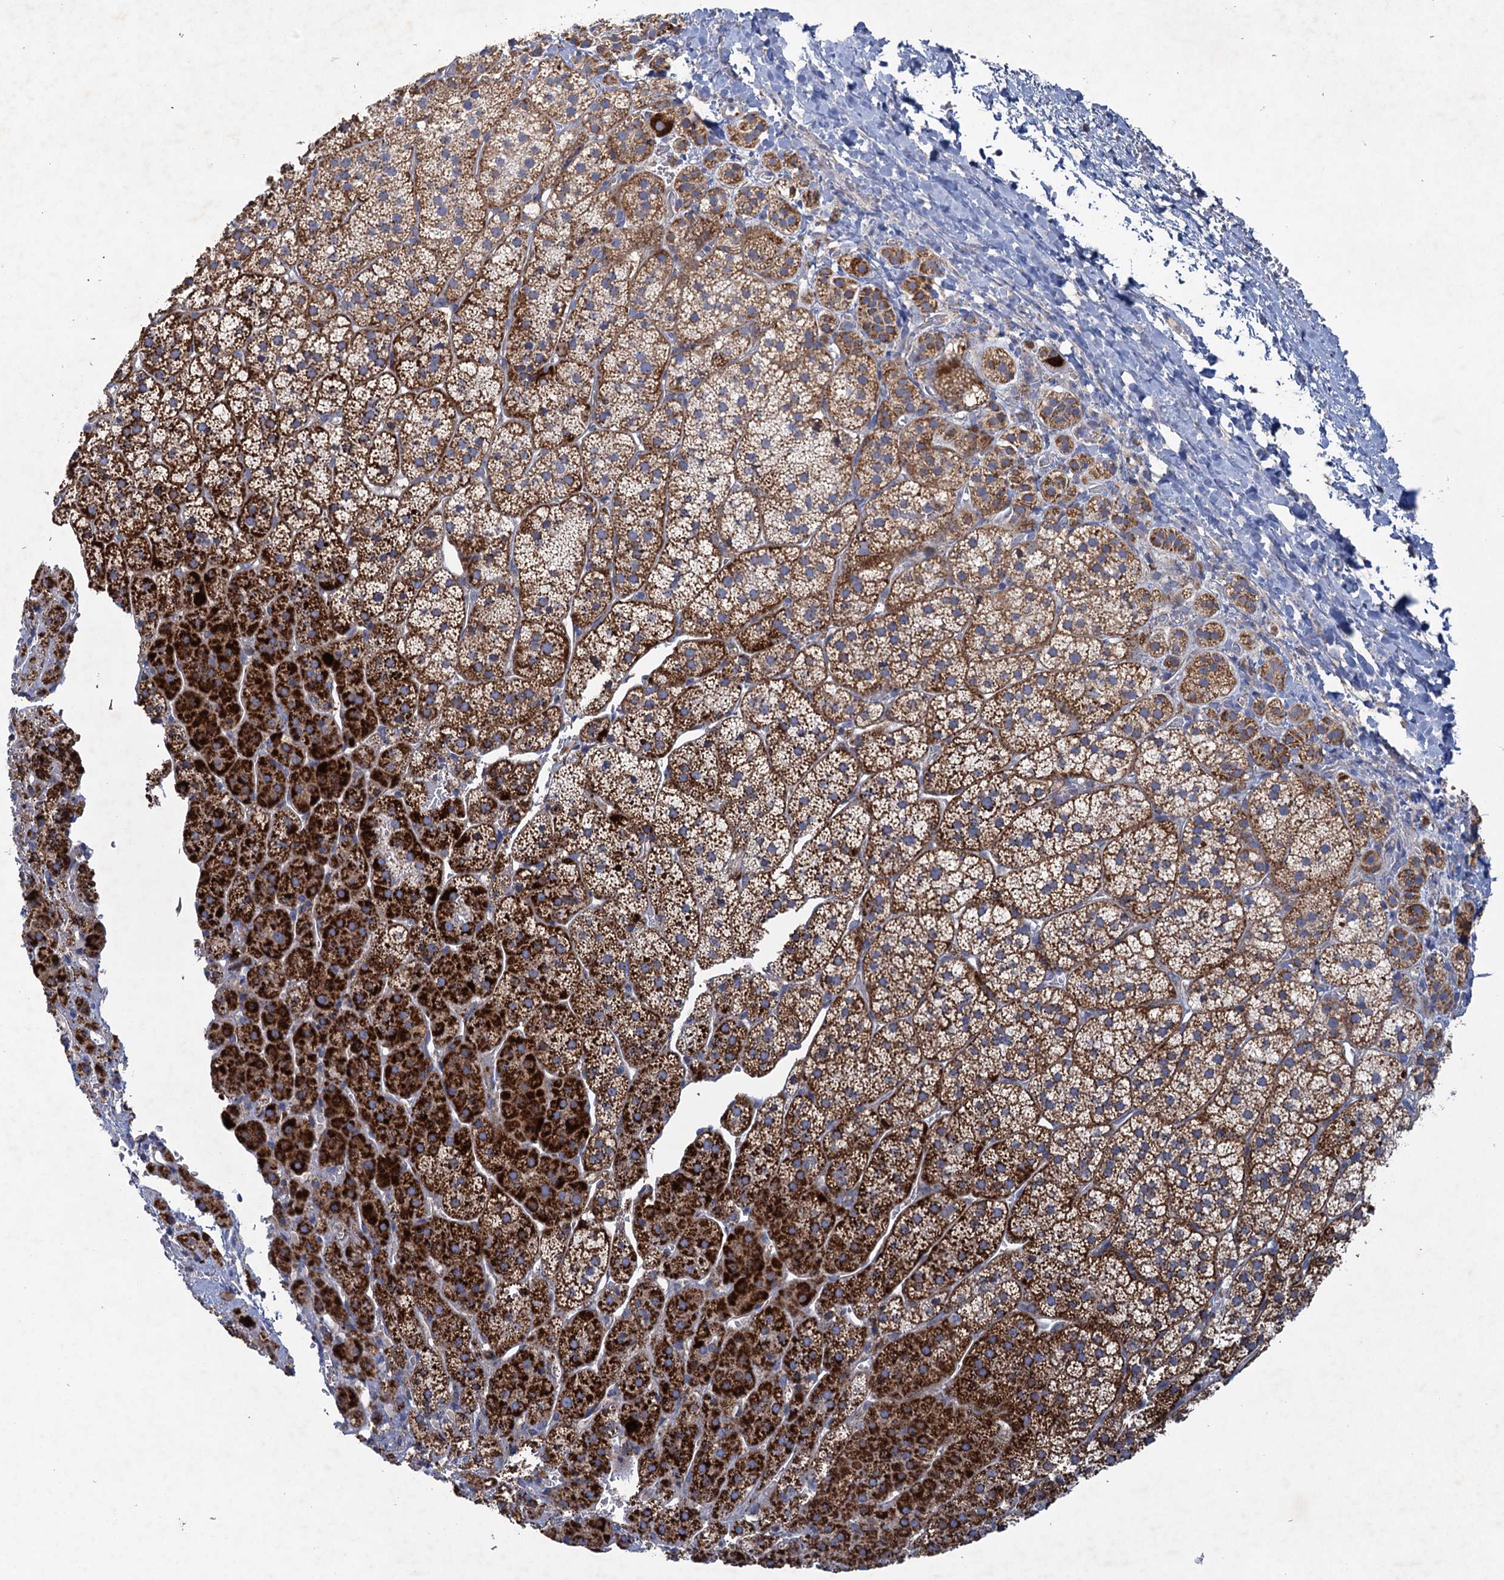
{"staining": {"intensity": "strong", "quantity": ">75%", "location": "cytoplasmic/membranous"}, "tissue": "adrenal gland", "cell_type": "Glandular cells", "image_type": "normal", "snomed": [{"axis": "morphology", "description": "Normal tissue, NOS"}, {"axis": "topography", "description": "Adrenal gland"}], "caption": "Adrenal gland stained for a protein reveals strong cytoplasmic/membranous positivity in glandular cells. Using DAB (3,3'-diaminobenzidine) (brown) and hematoxylin (blue) stains, captured at high magnification using brightfield microscopy.", "gene": "GTPBP3", "patient": {"sex": "female", "age": 44}}